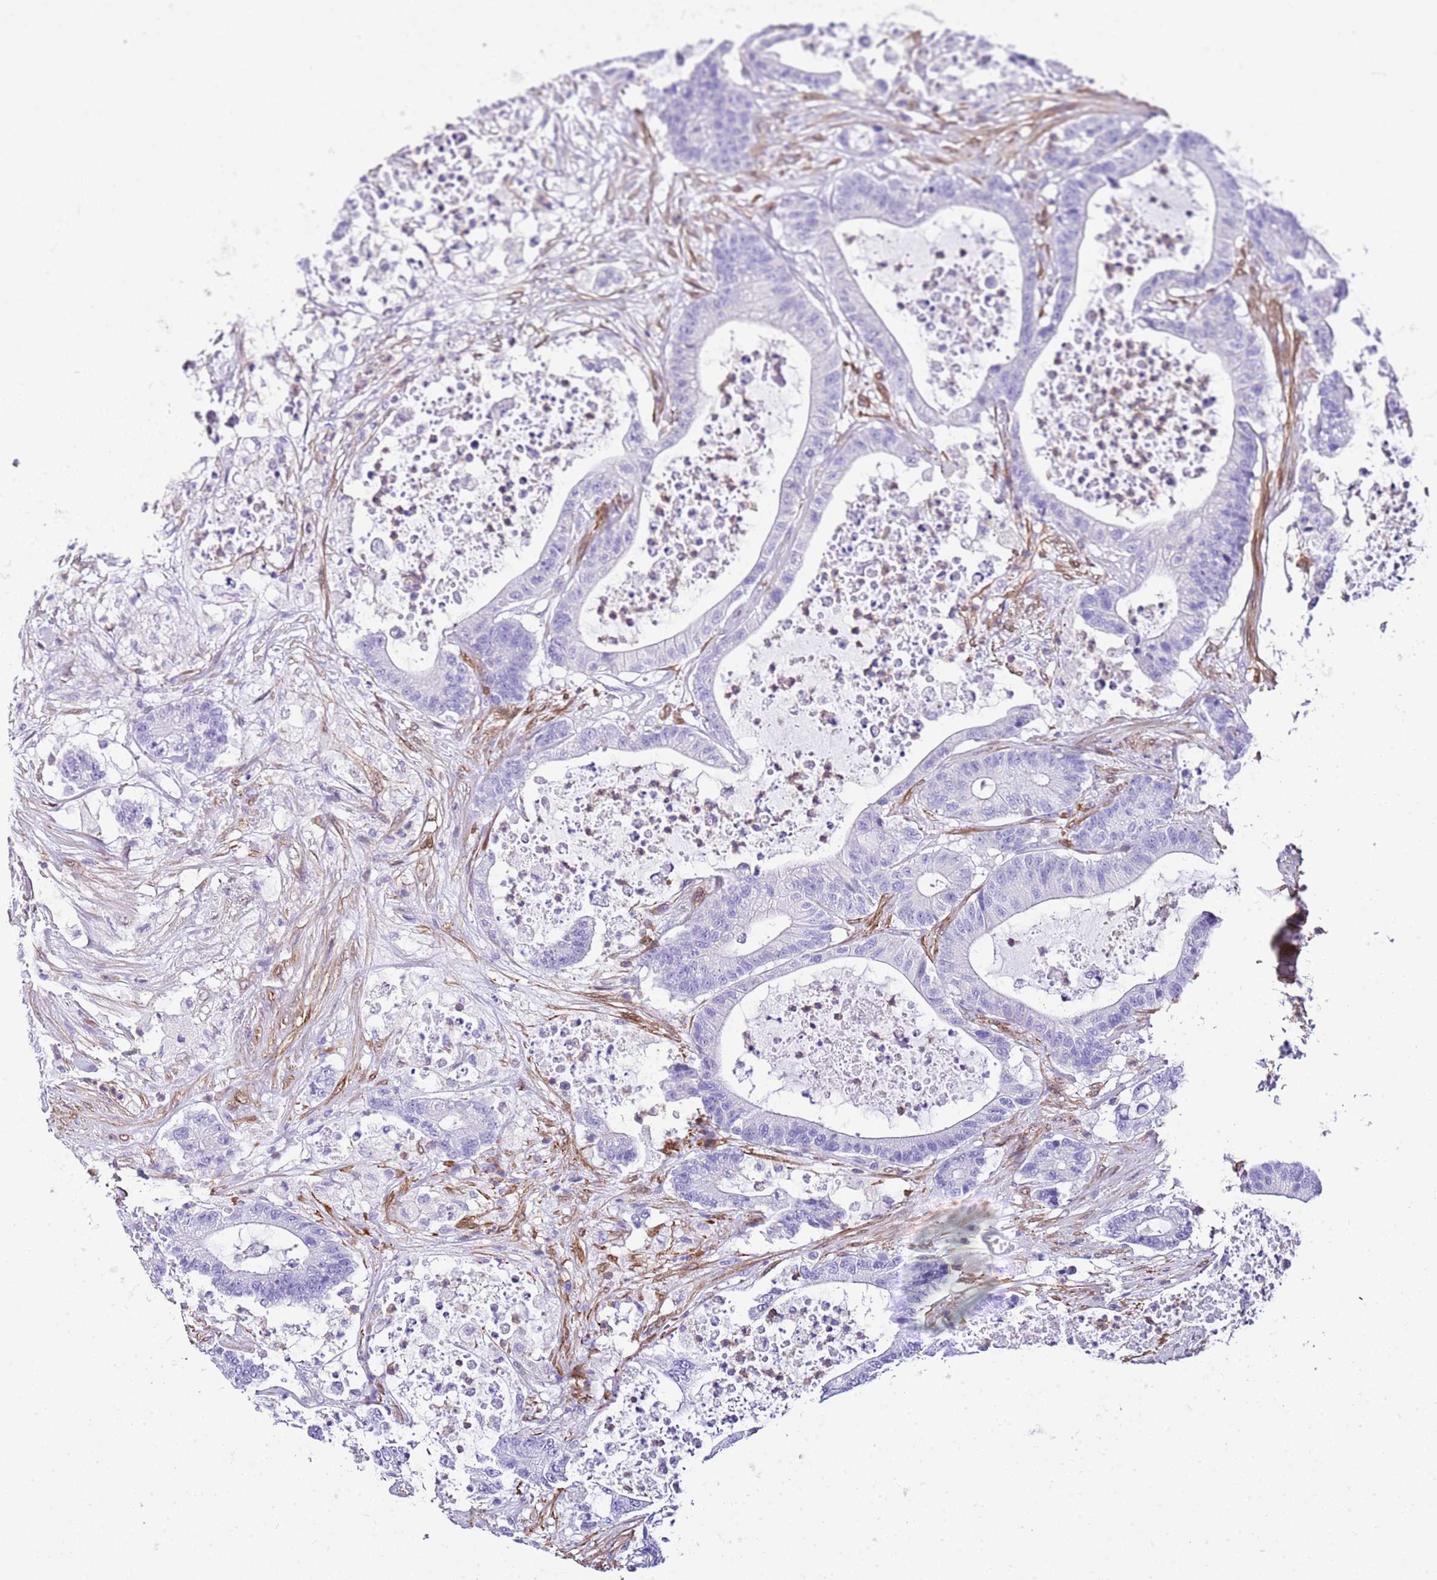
{"staining": {"intensity": "negative", "quantity": "none", "location": "none"}, "tissue": "colorectal cancer", "cell_type": "Tumor cells", "image_type": "cancer", "snomed": [{"axis": "morphology", "description": "Adenocarcinoma, NOS"}, {"axis": "topography", "description": "Colon"}], "caption": "A high-resolution photomicrograph shows IHC staining of adenocarcinoma (colorectal), which demonstrates no significant expression in tumor cells.", "gene": "CNN2", "patient": {"sex": "female", "age": 84}}